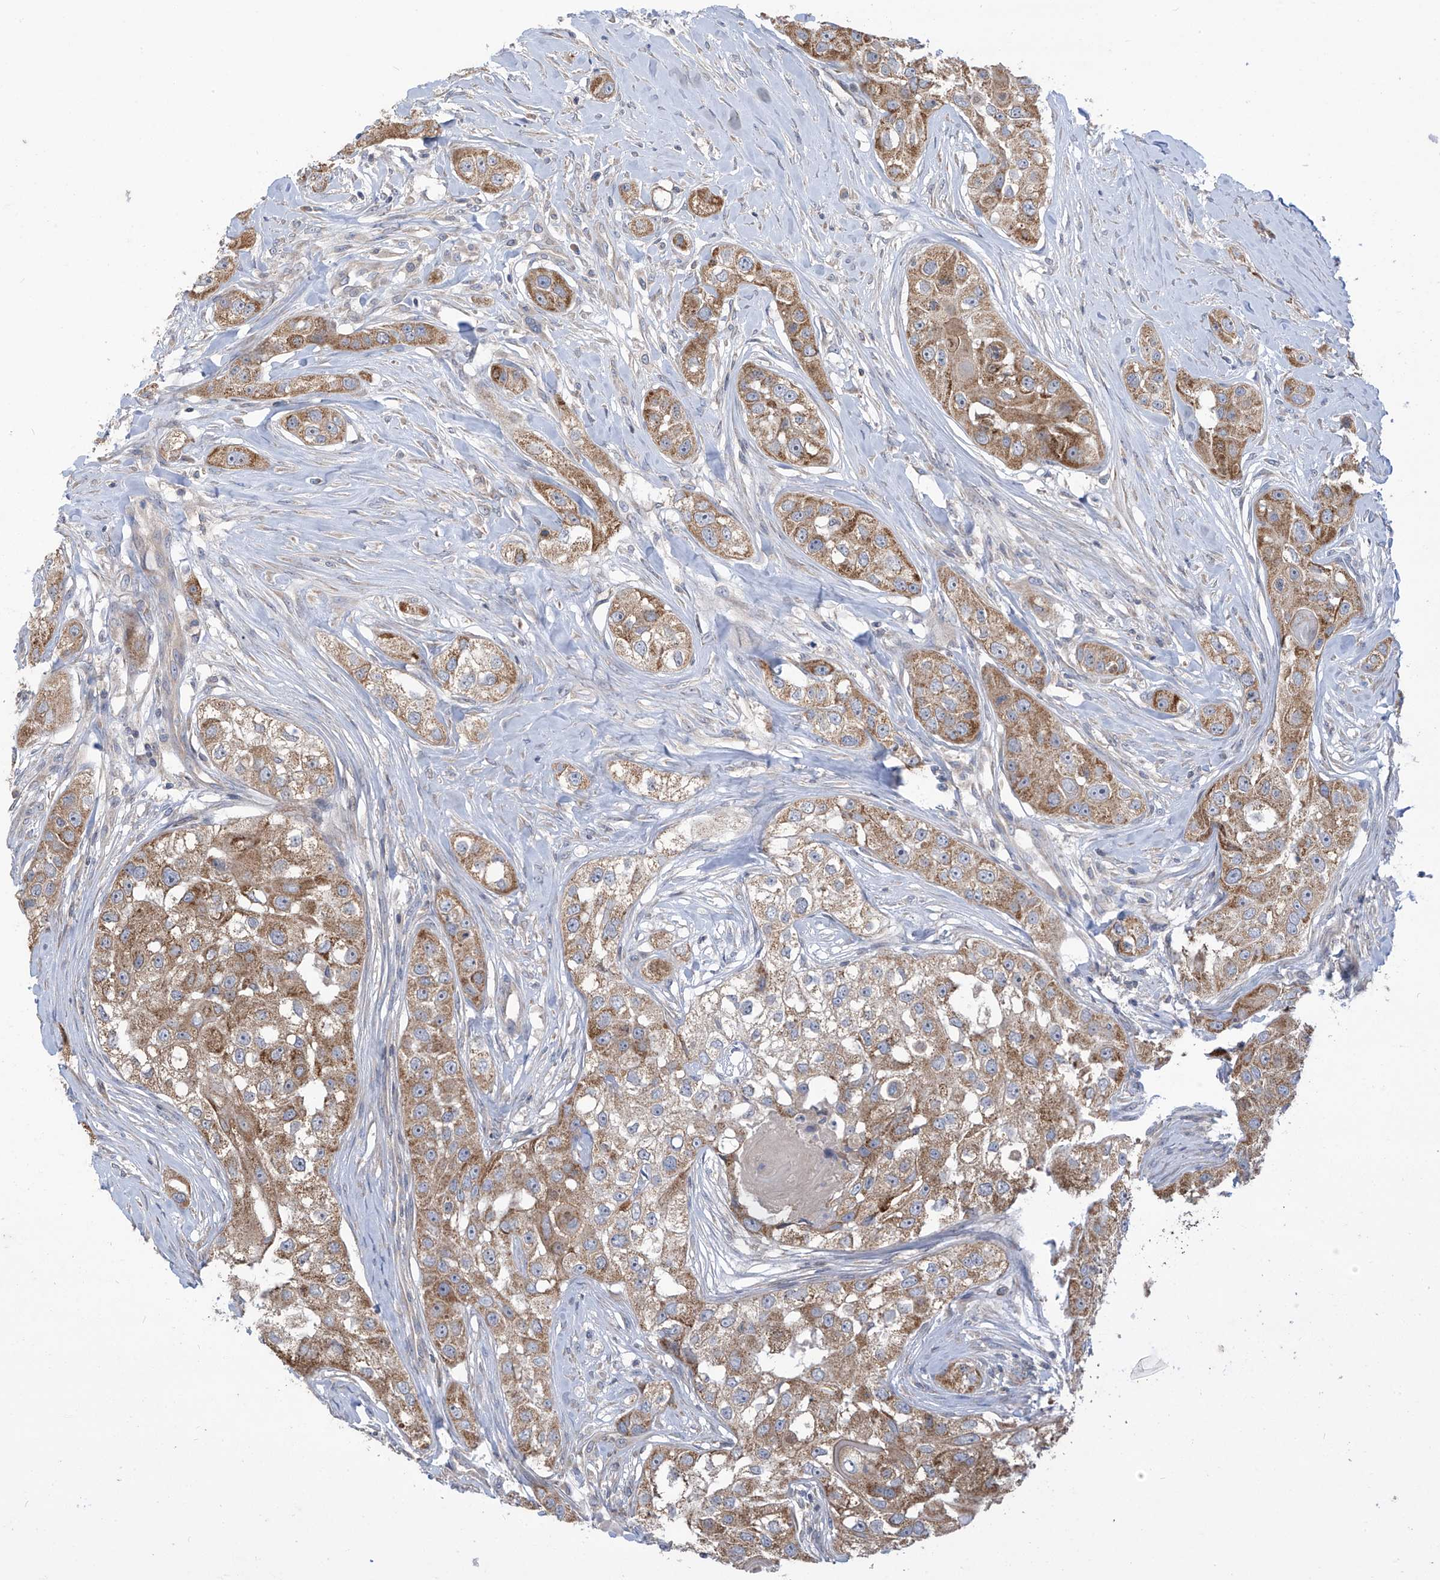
{"staining": {"intensity": "moderate", "quantity": ">75%", "location": "cytoplasmic/membranous"}, "tissue": "head and neck cancer", "cell_type": "Tumor cells", "image_type": "cancer", "snomed": [{"axis": "morphology", "description": "Normal tissue, NOS"}, {"axis": "morphology", "description": "Squamous cell carcinoma, NOS"}, {"axis": "topography", "description": "Skeletal muscle"}, {"axis": "topography", "description": "Head-Neck"}], "caption": "IHC (DAB) staining of human squamous cell carcinoma (head and neck) reveals moderate cytoplasmic/membranous protein positivity in about >75% of tumor cells. The protein is stained brown, and the nuclei are stained in blue (DAB IHC with brightfield microscopy, high magnification).", "gene": "SCGB1D2", "patient": {"sex": "male", "age": 51}}